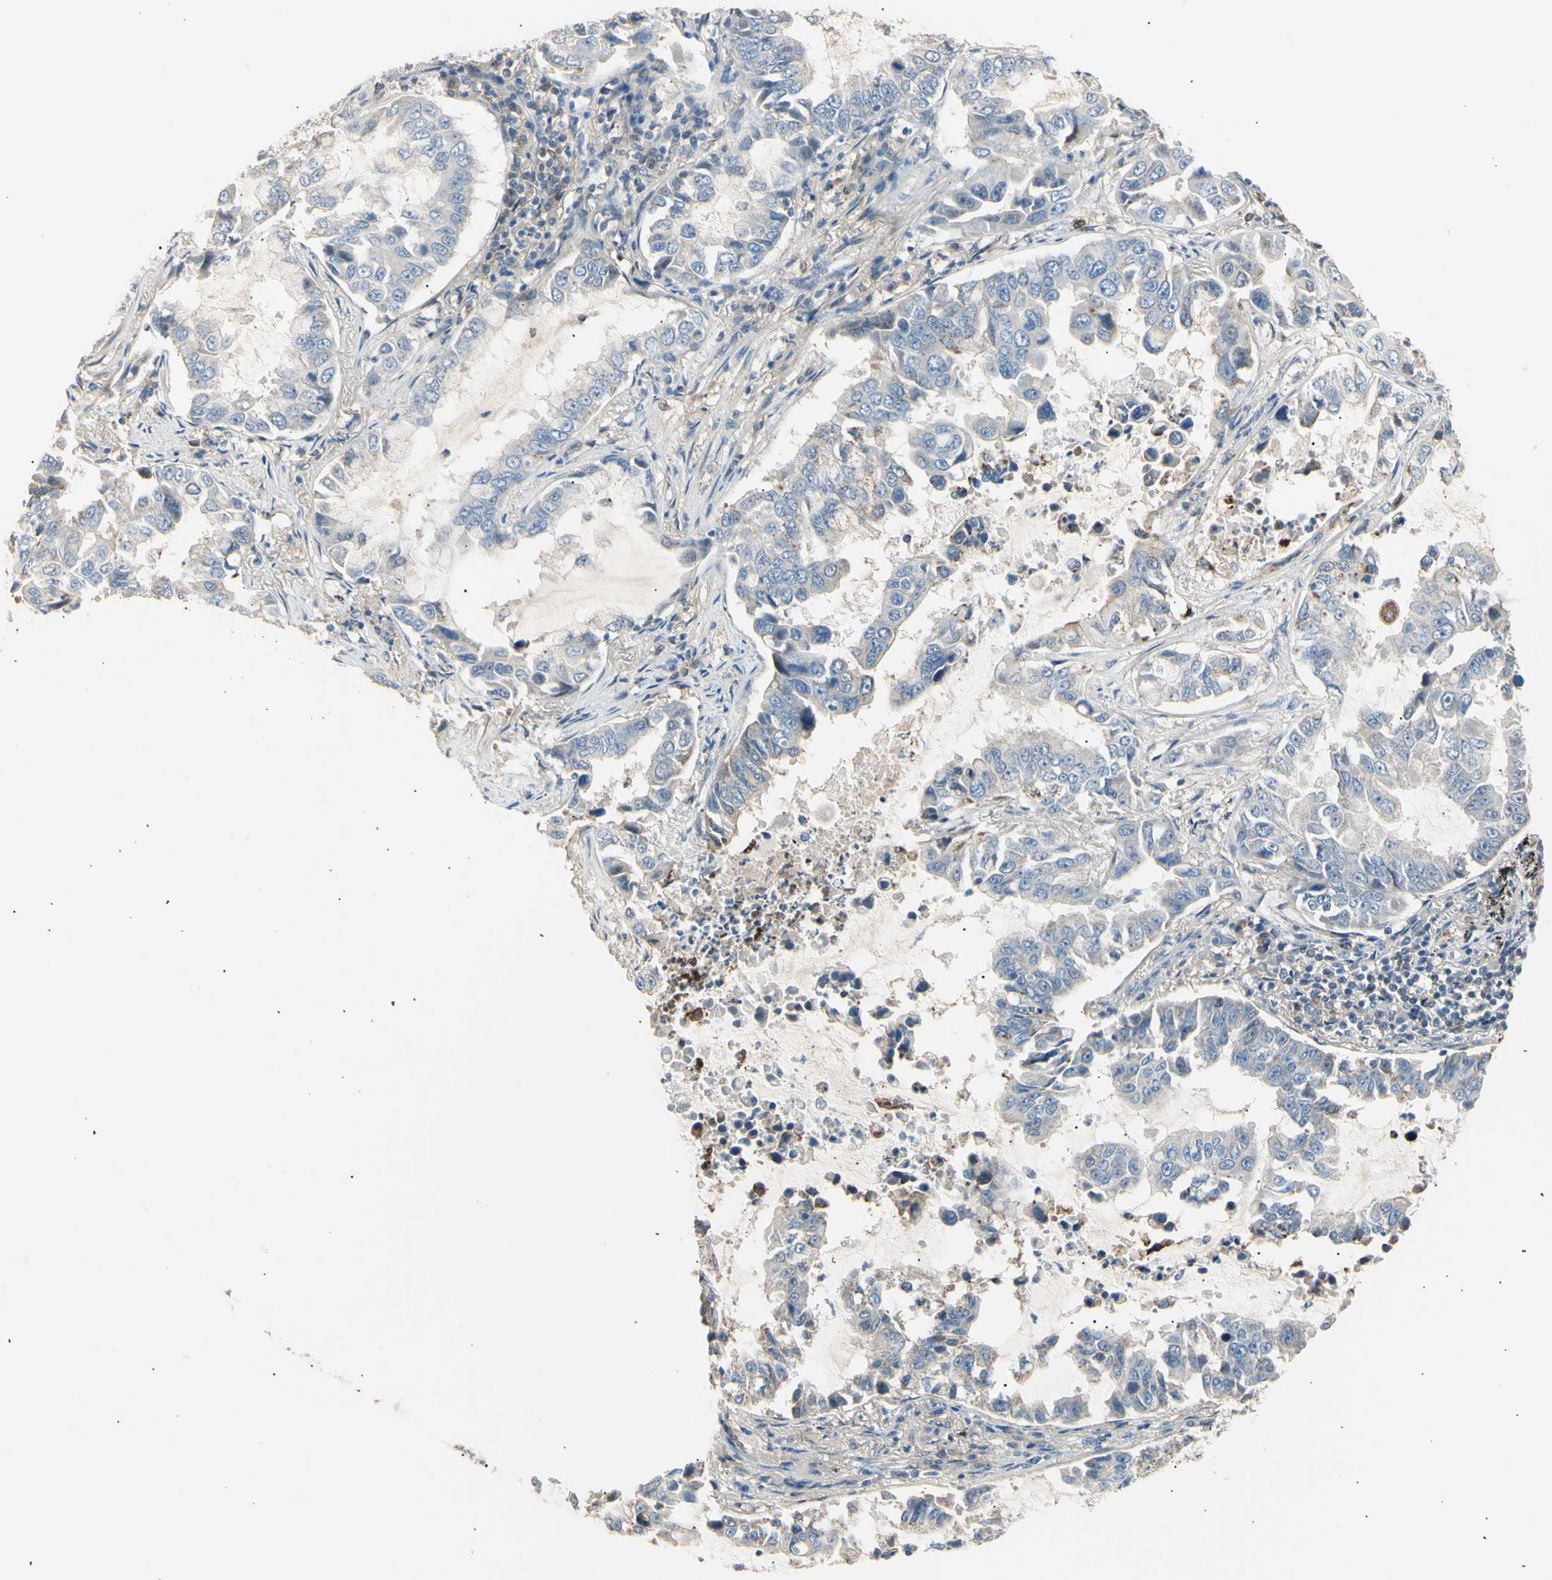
{"staining": {"intensity": "weak", "quantity": "<25%", "location": "cytoplasmic/membranous"}, "tissue": "lung cancer", "cell_type": "Tumor cells", "image_type": "cancer", "snomed": [{"axis": "morphology", "description": "Adenocarcinoma, NOS"}, {"axis": "topography", "description": "Lung"}], "caption": "Image shows no significant protein staining in tumor cells of adenocarcinoma (lung). (Immunohistochemistry, brightfield microscopy, high magnification).", "gene": "LHPP", "patient": {"sex": "male", "age": 64}}